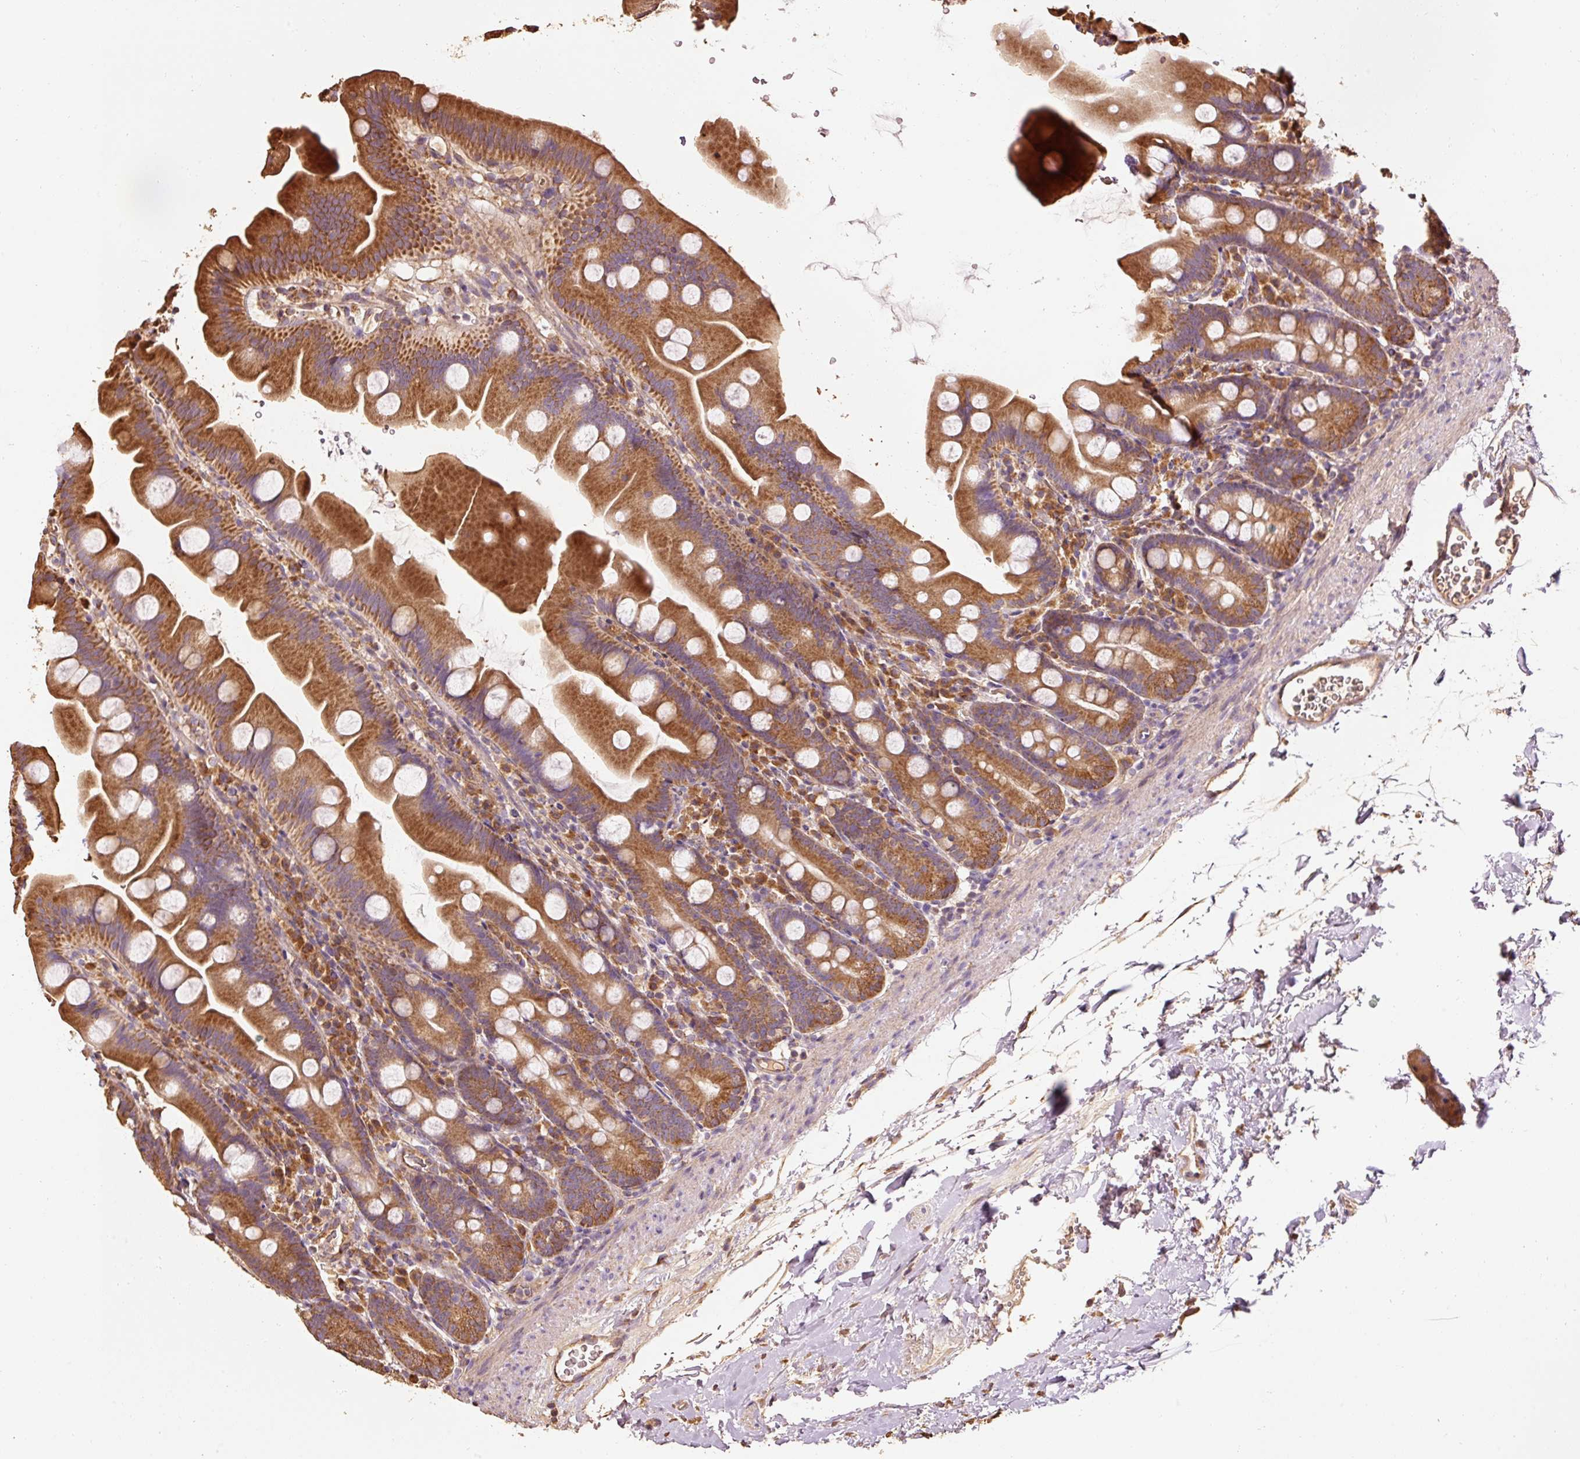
{"staining": {"intensity": "strong", "quantity": ">75%", "location": "cytoplasmic/membranous"}, "tissue": "small intestine", "cell_type": "Glandular cells", "image_type": "normal", "snomed": [{"axis": "morphology", "description": "Normal tissue, NOS"}, {"axis": "topography", "description": "Small intestine"}], "caption": "Small intestine stained for a protein (brown) exhibits strong cytoplasmic/membranous positive expression in about >75% of glandular cells.", "gene": "EFHC1", "patient": {"sex": "female", "age": 68}}